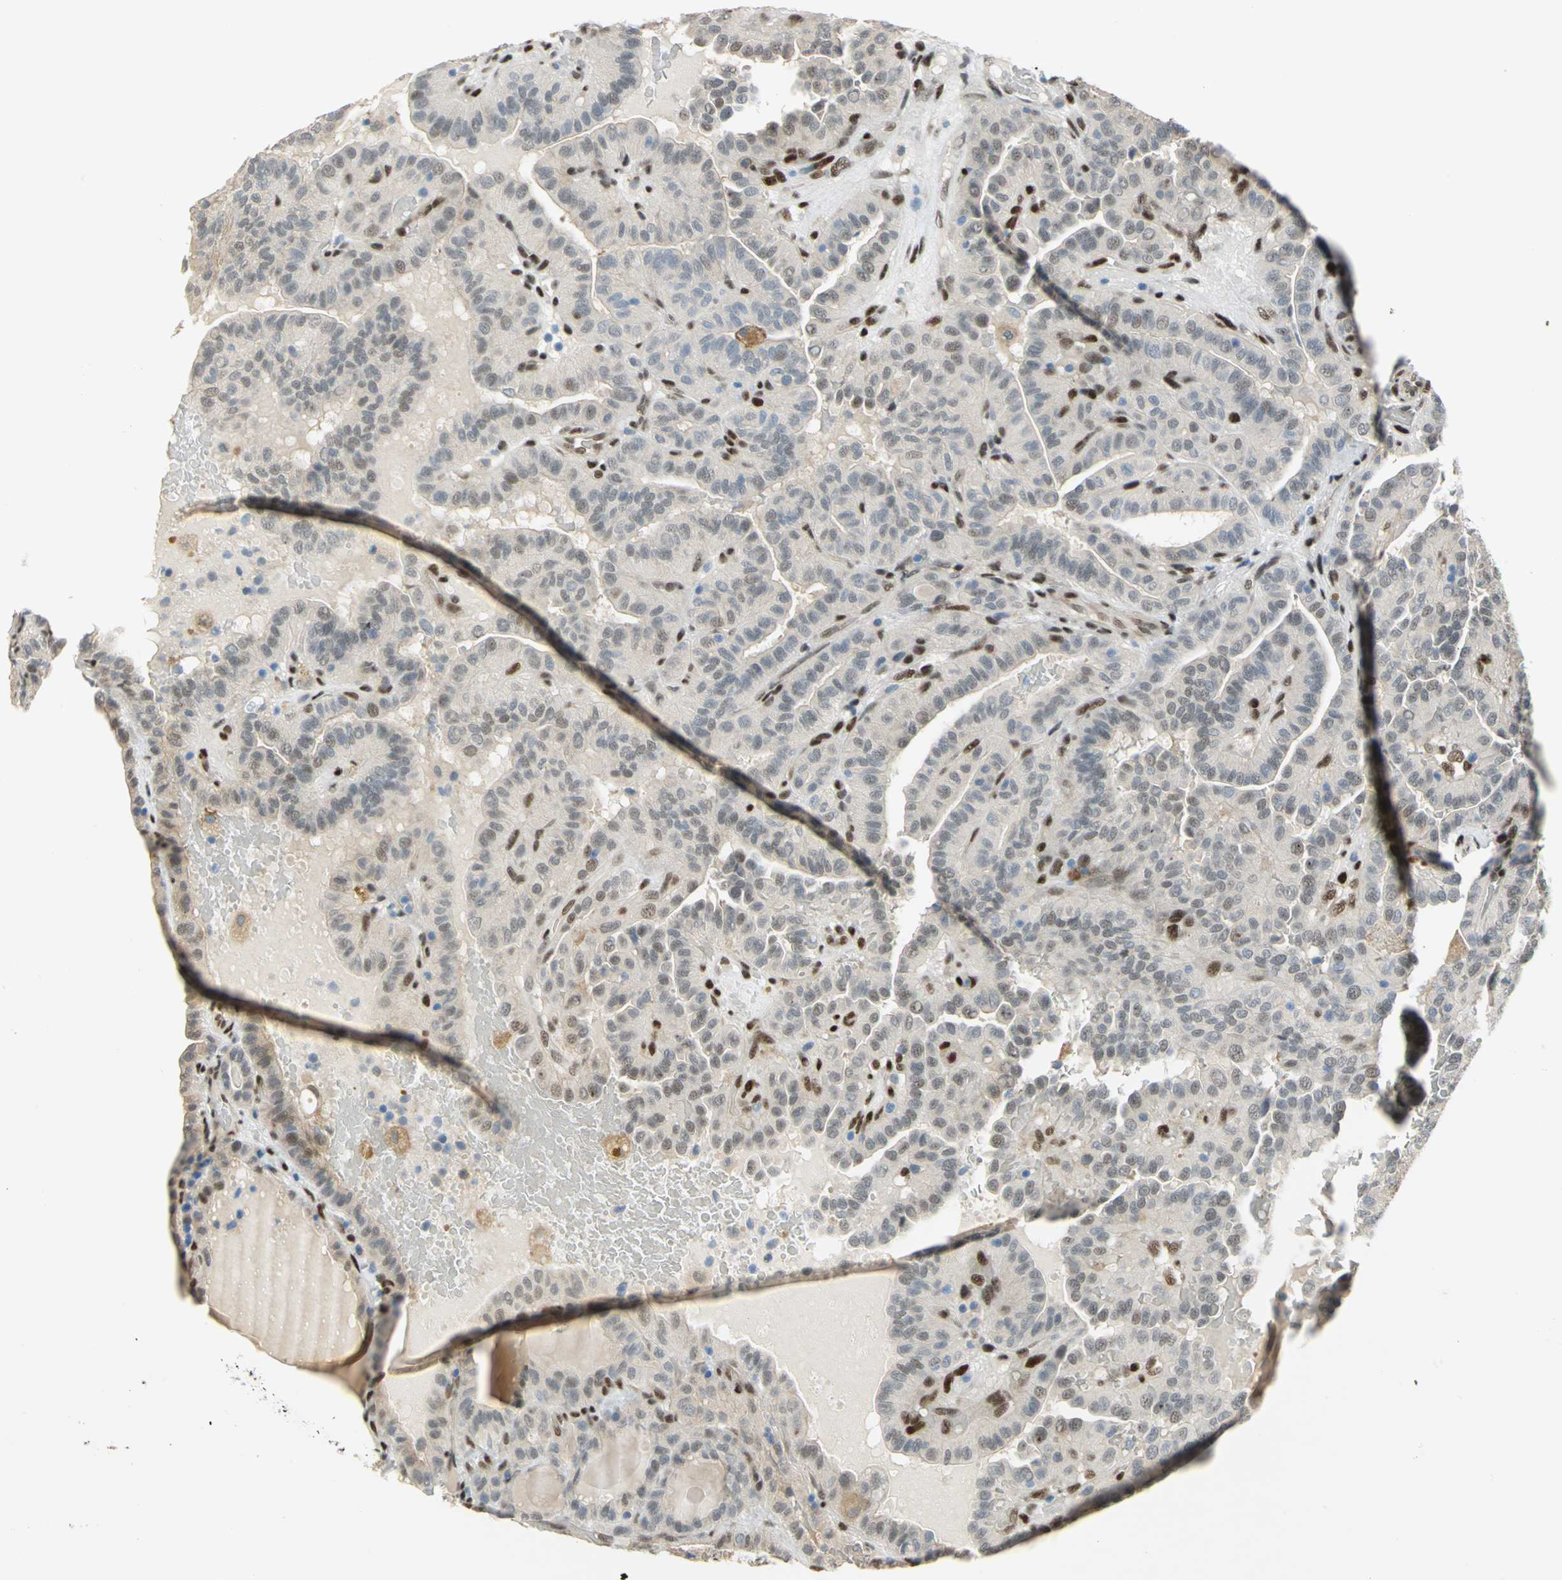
{"staining": {"intensity": "weak", "quantity": "<25%", "location": "cytoplasmic/membranous,nuclear"}, "tissue": "thyroid cancer", "cell_type": "Tumor cells", "image_type": "cancer", "snomed": [{"axis": "morphology", "description": "Papillary adenocarcinoma, NOS"}, {"axis": "topography", "description": "Thyroid gland"}], "caption": "This histopathology image is of thyroid papillary adenocarcinoma stained with IHC to label a protein in brown with the nuclei are counter-stained blue. There is no positivity in tumor cells. (Immunohistochemistry (ihc), brightfield microscopy, high magnification).", "gene": "RBFOX2", "patient": {"sex": "male", "age": 77}}